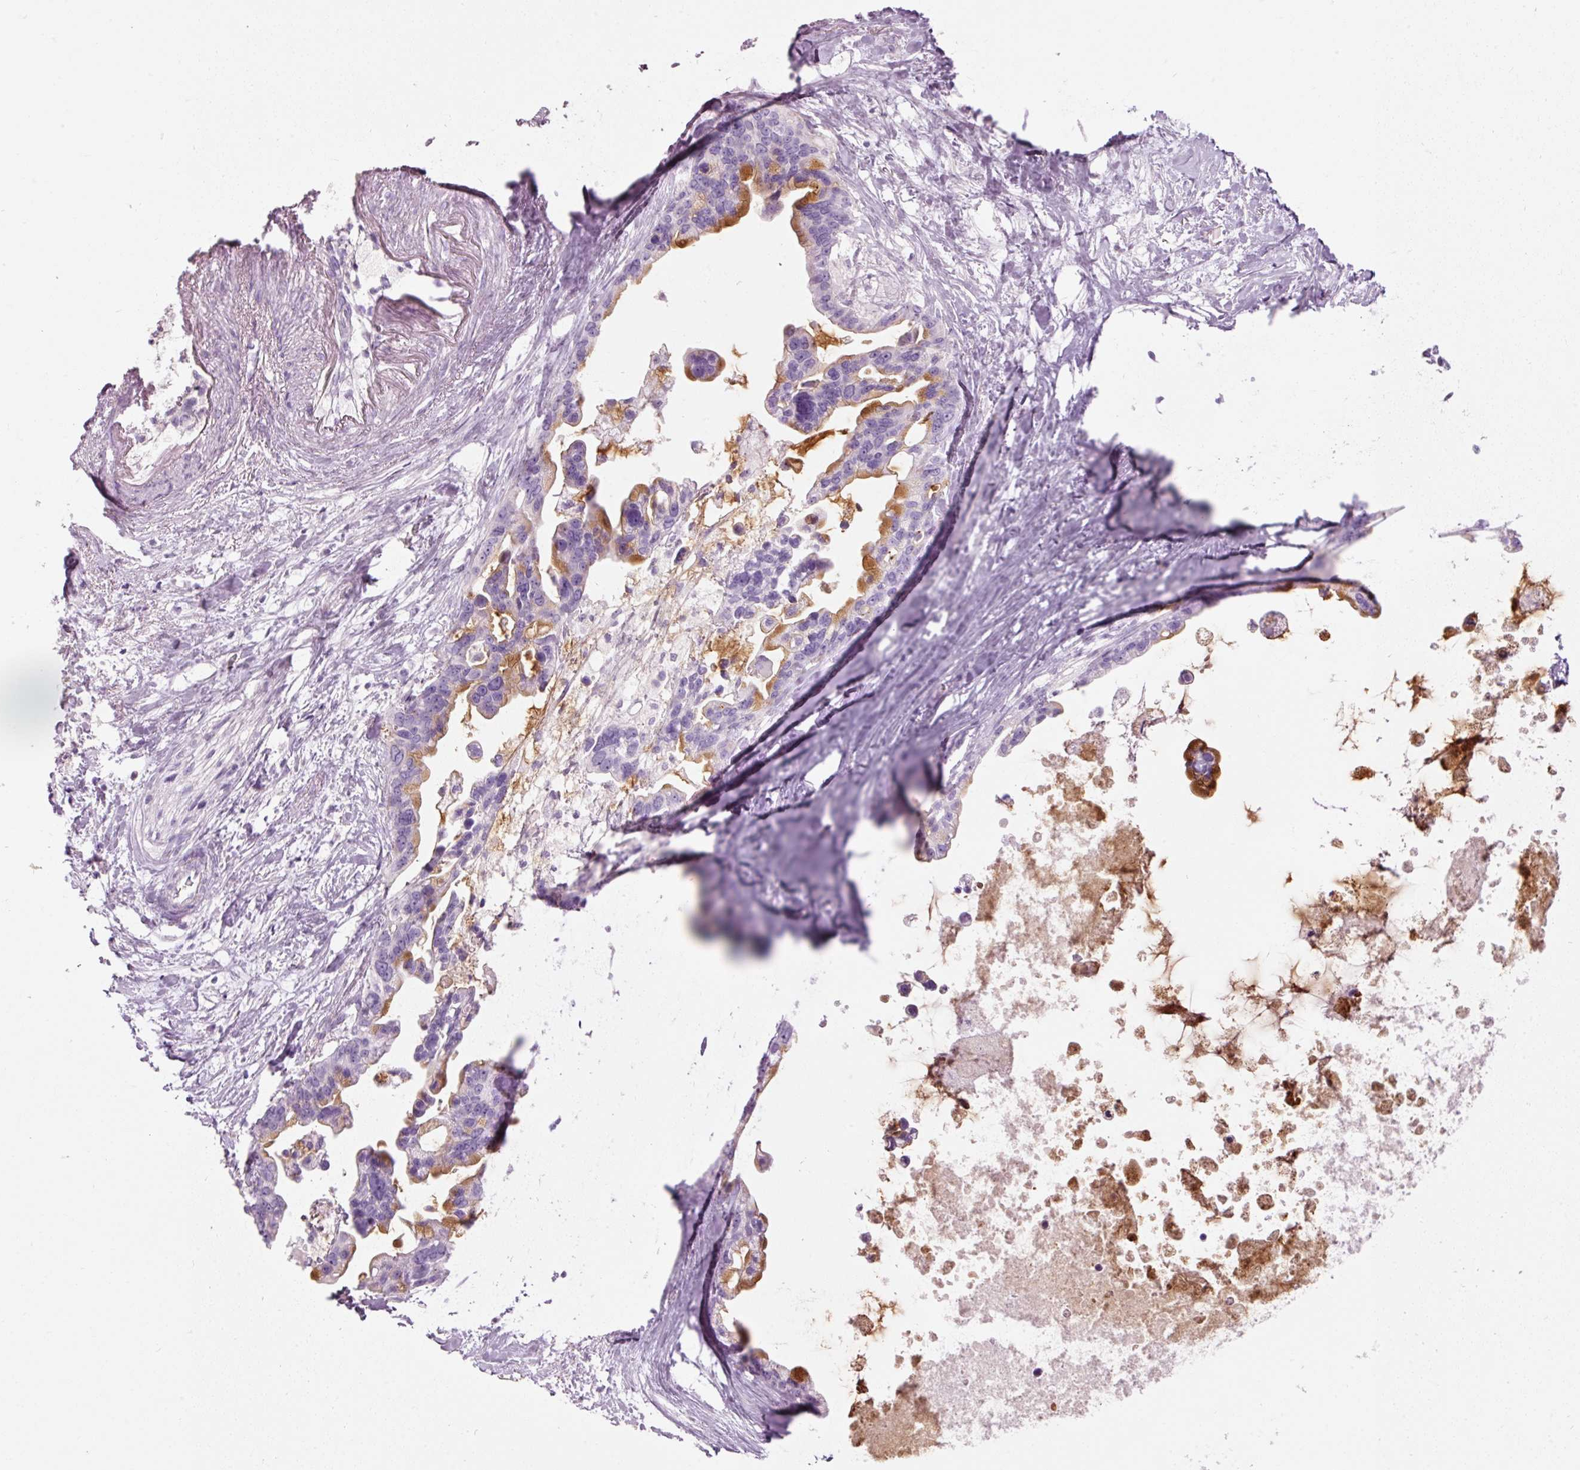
{"staining": {"intensity": "moderate", "quantity": "25%-75%", "location": "cytoplasmic/membranous"}, "tissue": "pancreatic cancer", "cell_type": "Tumor cells", "image_type": "cancer", "snomed": [{"axis": "morphology", "description": "Adenocarcinoma, NOS"}, {"axis": "topography", "description": "Pancreas"}], "caption": "Brown immunohistochemical staining in human adenocarcinoma (pancreatic) exhibits moderate cytoplasmic/membranous expression in approximately 25%-75% of tumor cells. The staining was performed using DAB (3,3'-diaminobenzidine) to visualize the protein expression in brown, while the nuclei were stained in blue with hematoxylin (Magnification: 20x).", "gene": "MUC5AC", "patient": {"sex": "female", "age": 83}}